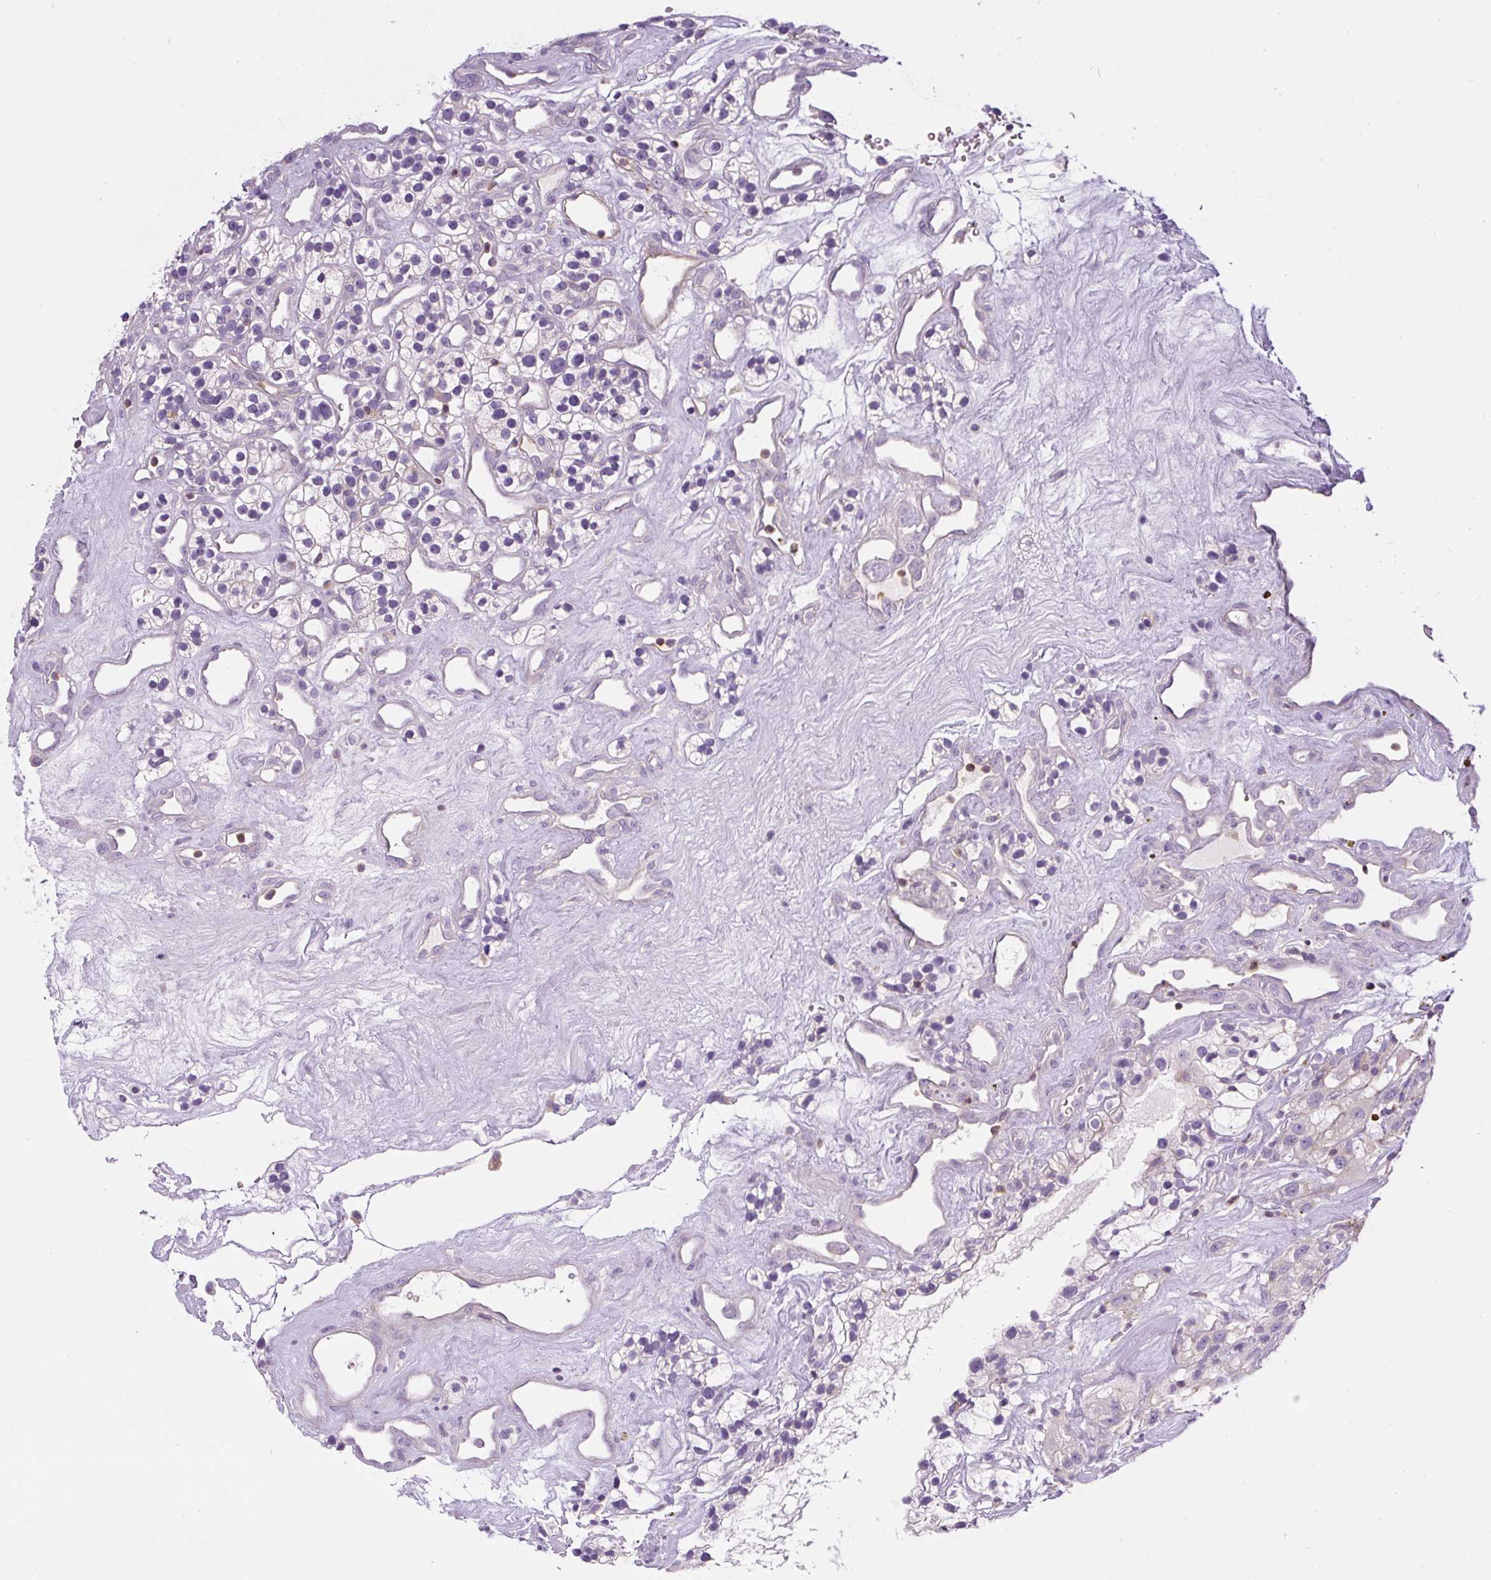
{"staining": {"intensity": "negative", "quantity": "none", "location": "none"}, "tissue": "renal cancer", "cell_type": "Tumor cells", "image_type": "cancer", "snomed": [{"axis": "morphology", "description": "Adenocarcinoma, NOS"}, {"axis": "topography", "description": "Kidney"}], "caption": "Immunohistochemistry (IHC) histopathology image of renal cancer stained for a protein (brown), which reveals no staining in tumor cells.", "gene": "PIP5KL1", "patient": {"sex": "female", "age": 57}}